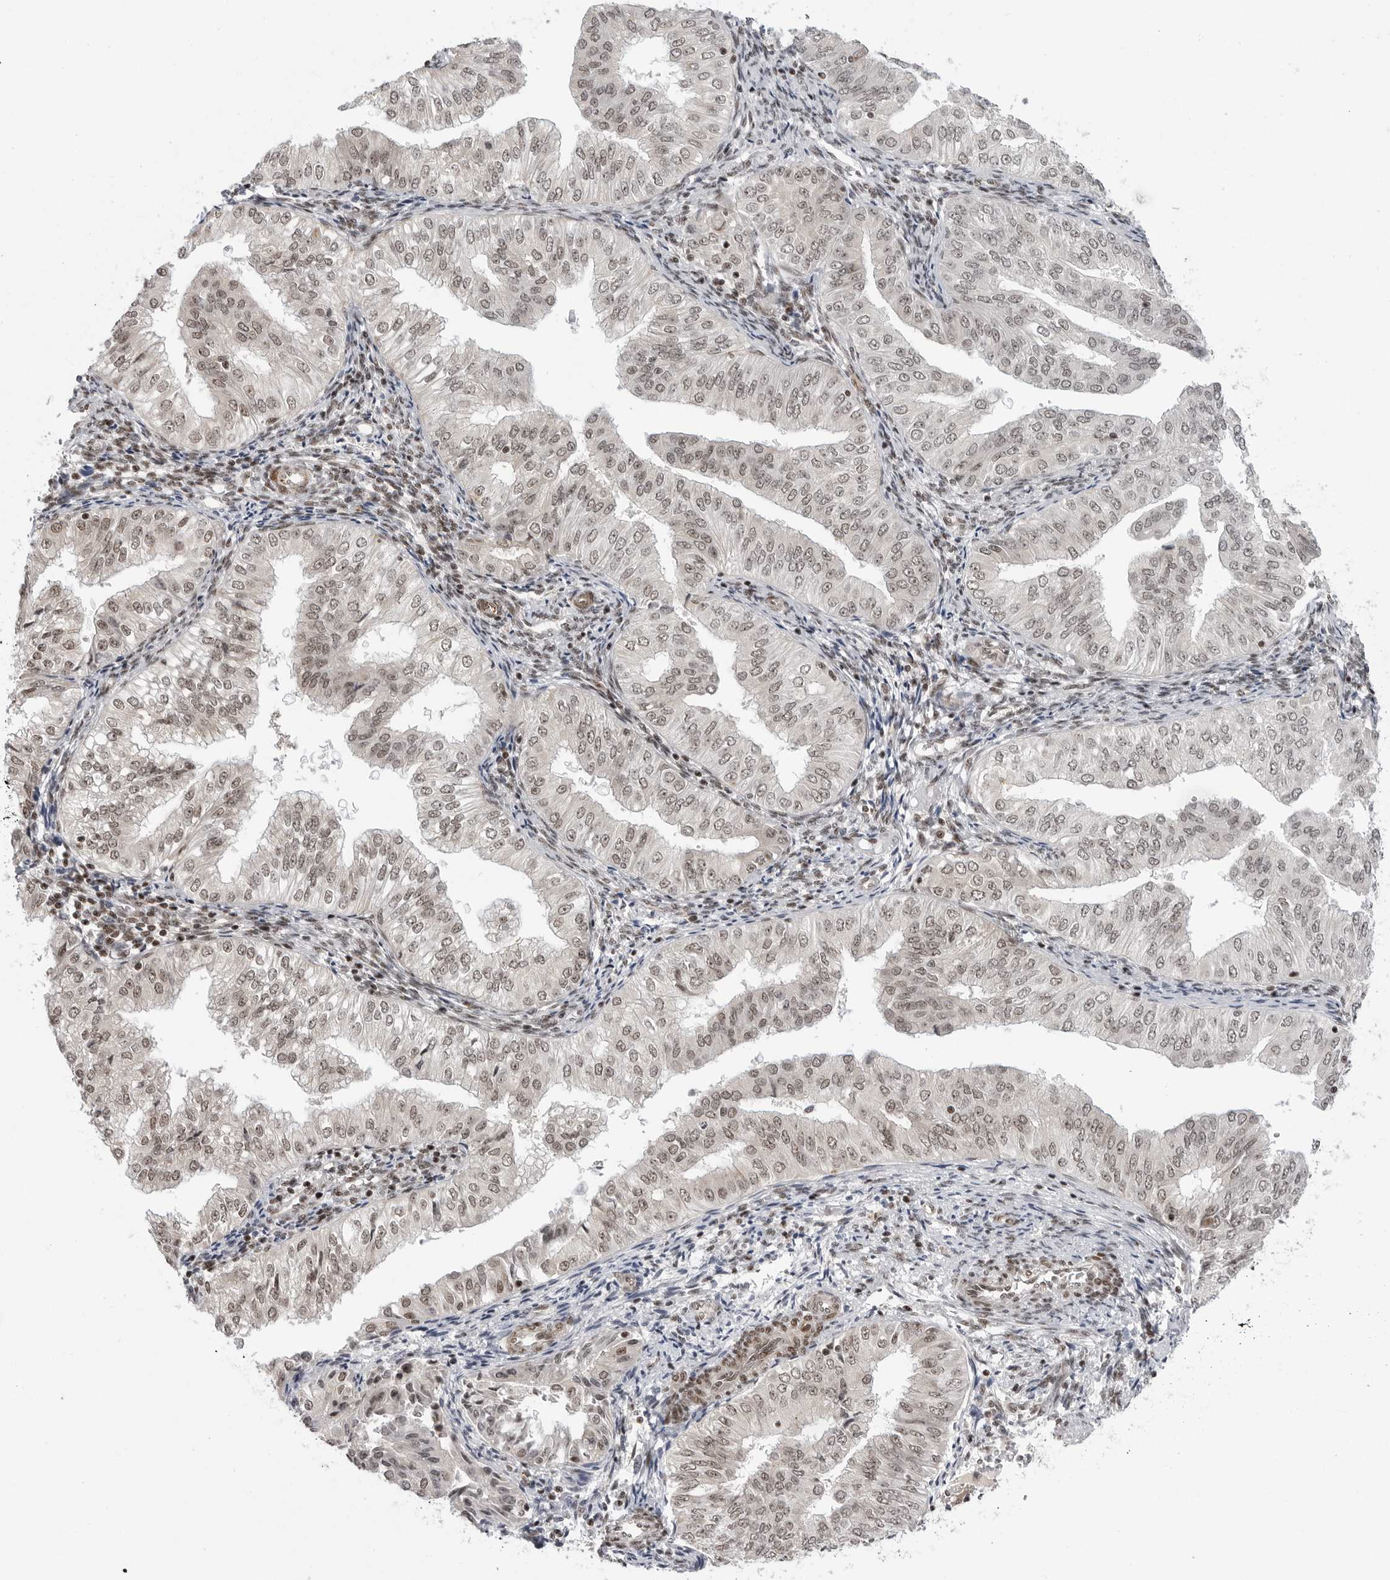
{"staining": {"intensity": "weak", "quantity": ">75%", "location": "nuclear"}, "tissue": "endometrial cancer", "cell_type": "Tumor cells", "image_type": "cancer", "snomed": [{"axis": "morphology", "description": "Normal tissue, NOS"}, {"axis": "morphology", "description": "Adenocarcinoma, NOS"}, {"axis": "topography", "description": "Endometrium"}], "caption": "Endometrial adenocarcinoma stained for a protein (brown) demonstrates weak nuclear positive expression in approximately >75% of tumor cells.", "gene": "TRIM66", "patient": {"sex": "female", "age": 53}}